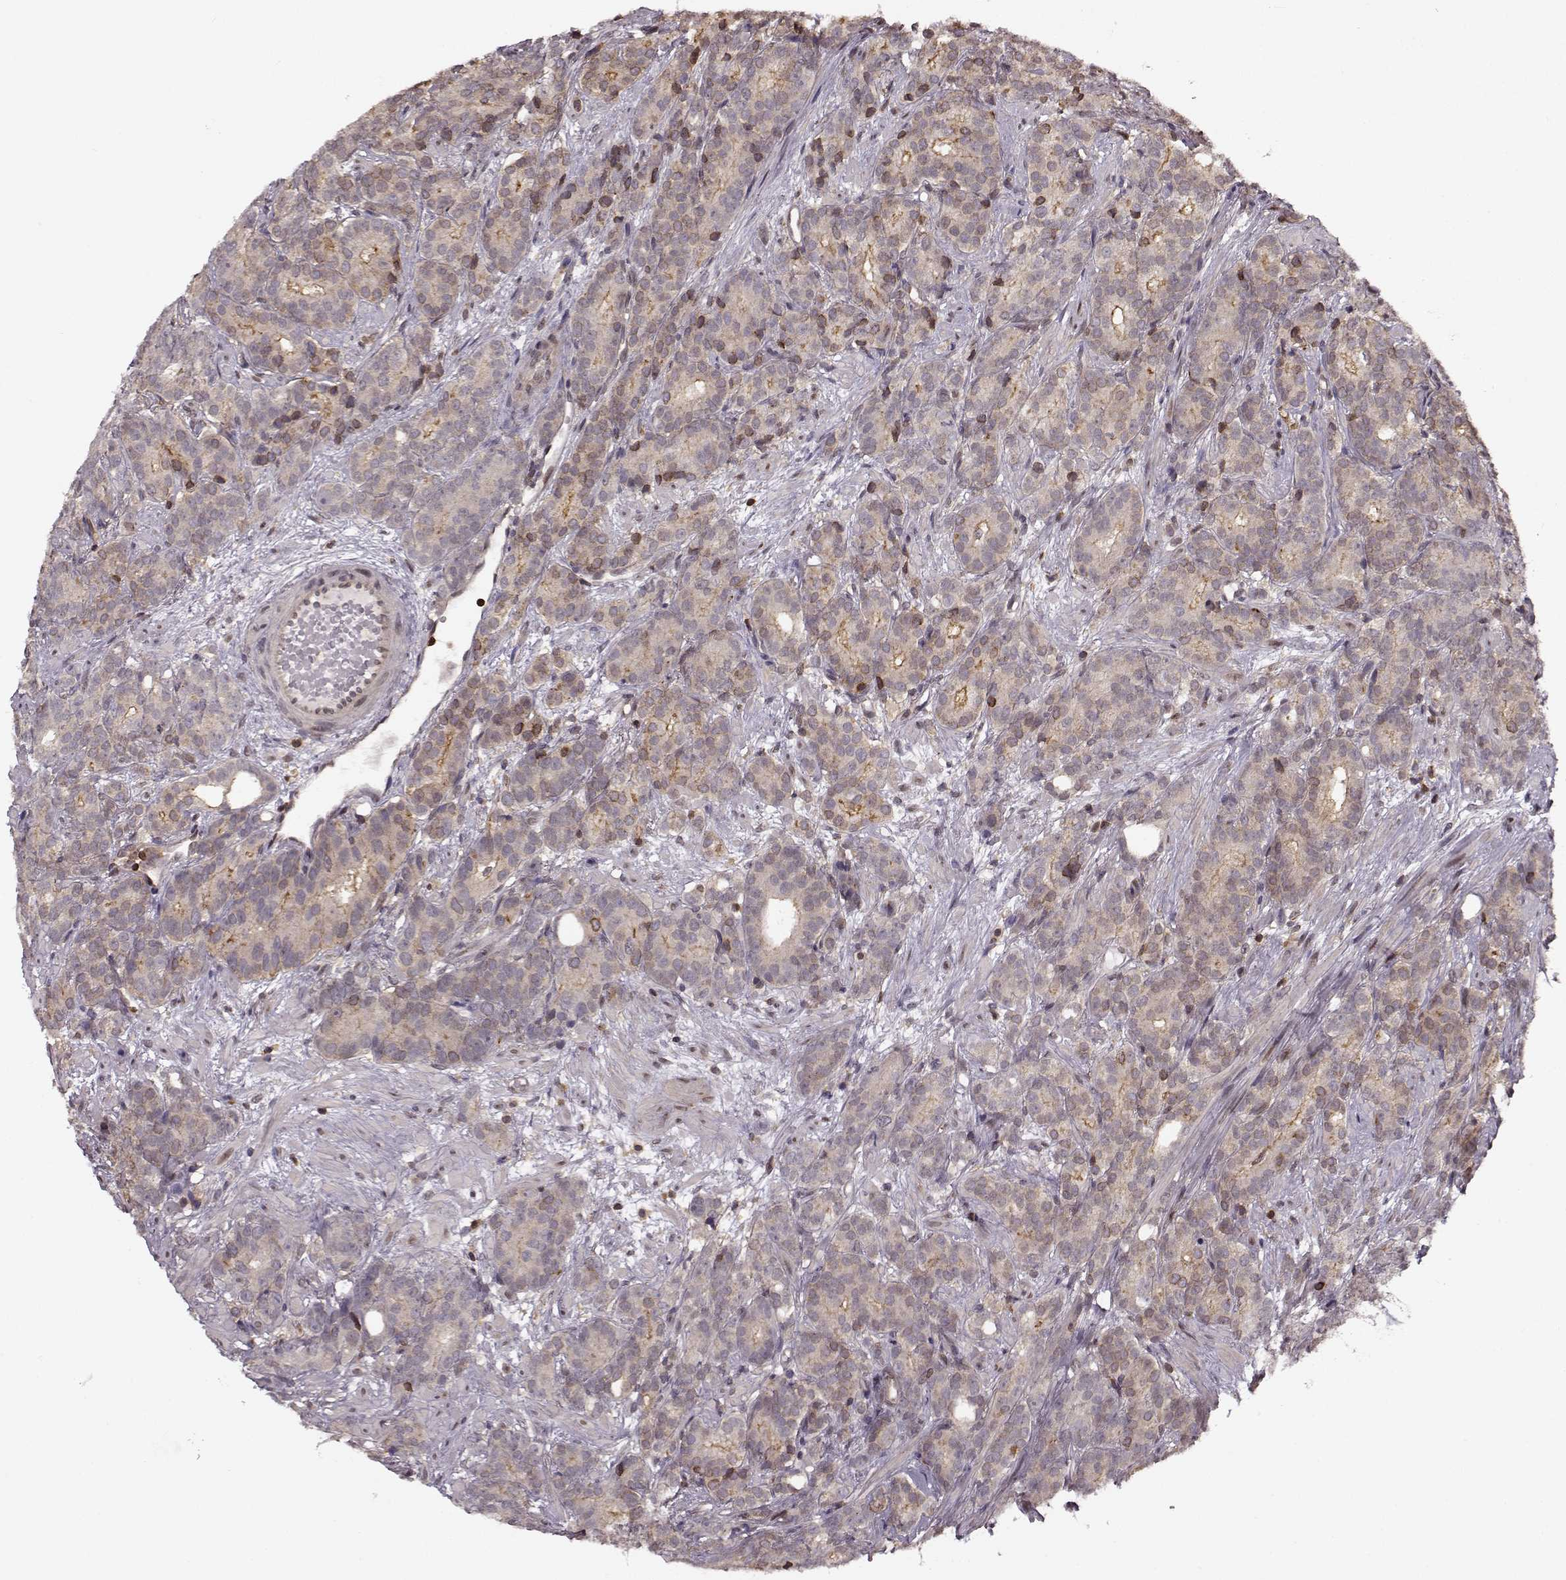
{"staining": {"intensity": "moderate", "quantity": "<25%", "location": "cytoplasmic/membranous"}, "tissue": "prostate cancer", "cell_type": "Tumor cells", "image_type": "cancer", "snomed": [{"axis": "morphology", "description": "Adenocarcinoma, High grade"}, {"axis": "topography", "description": "Prostate"}], "caption": "Protein staining demonstrates moderate cytoplasmic/membranous expression in approximately <25% of tumor cells in prostate adenocarcinoma (high-grade). The staining was performed using DAB to visualize the protein expression in brown, while the nuclei were stained in blue with hematoxylin (Magnification: 20x).", "gene": "MFSD1", "patient": {"sex": "male", "age": 90}}